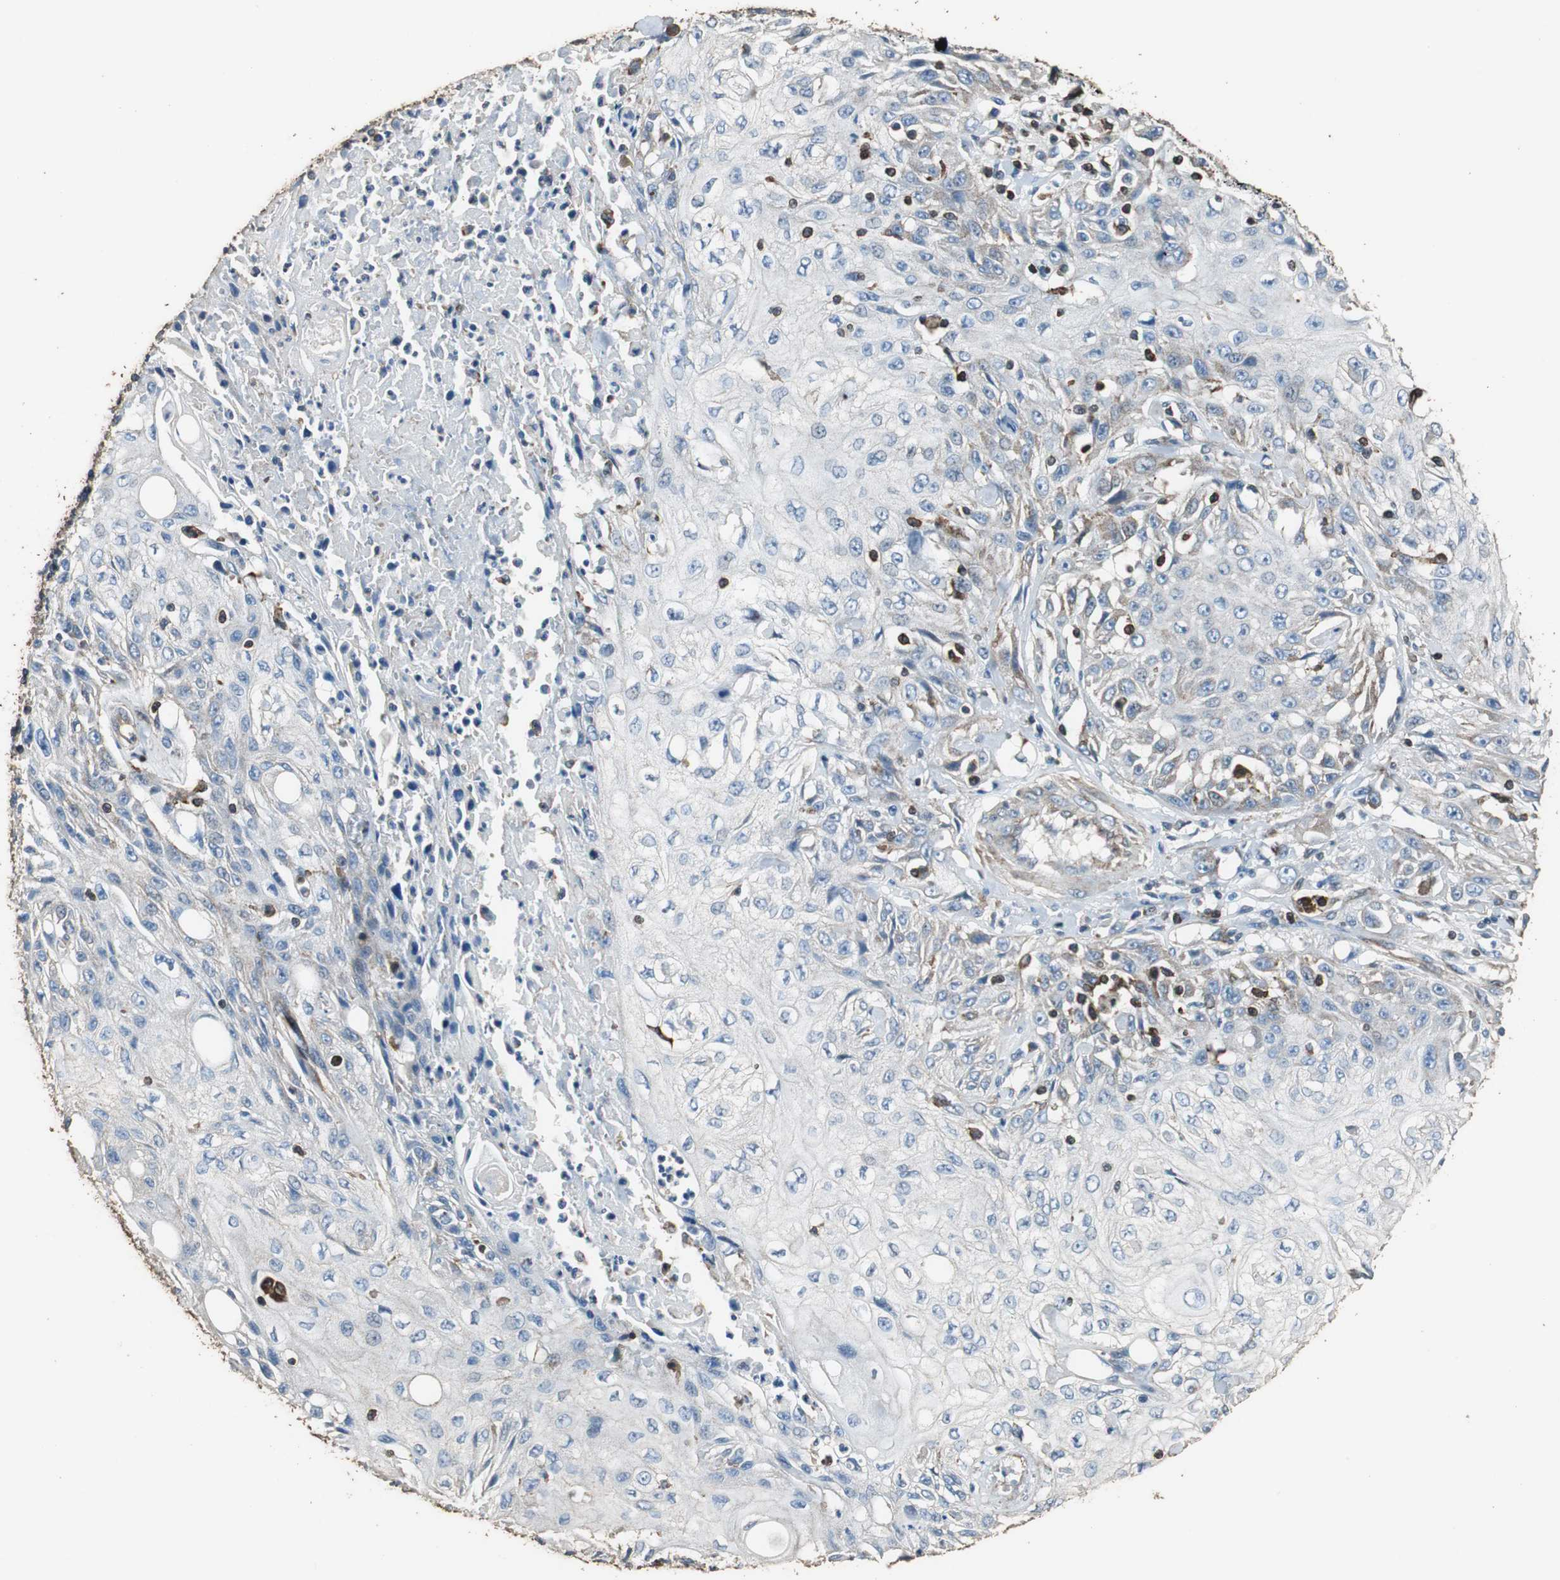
{"staining": {"intensity": "negative", "quantity": "none", "location": "none"}, "tissue": "skin cancer", "cell_type": "Tumor cells", "image_type": "cancer", "snomed": [{"axis": "morphology", "description": "Squamous cell carcinoma, NOS"}, {"axis": "topography", "description": "Skin"}], "caption": "Histopathology image shows no significant protein positivity in tumor cells of squamous cell carcinoma (skin). (Stains: DAB (3,3'-diaminobenzidine) IHC with hematoxylin counter stain, Microscopy: brightfield microscopy at high magnification).", "gene": "PRKRA", "patient": {"sex": "male", "age": 75}}